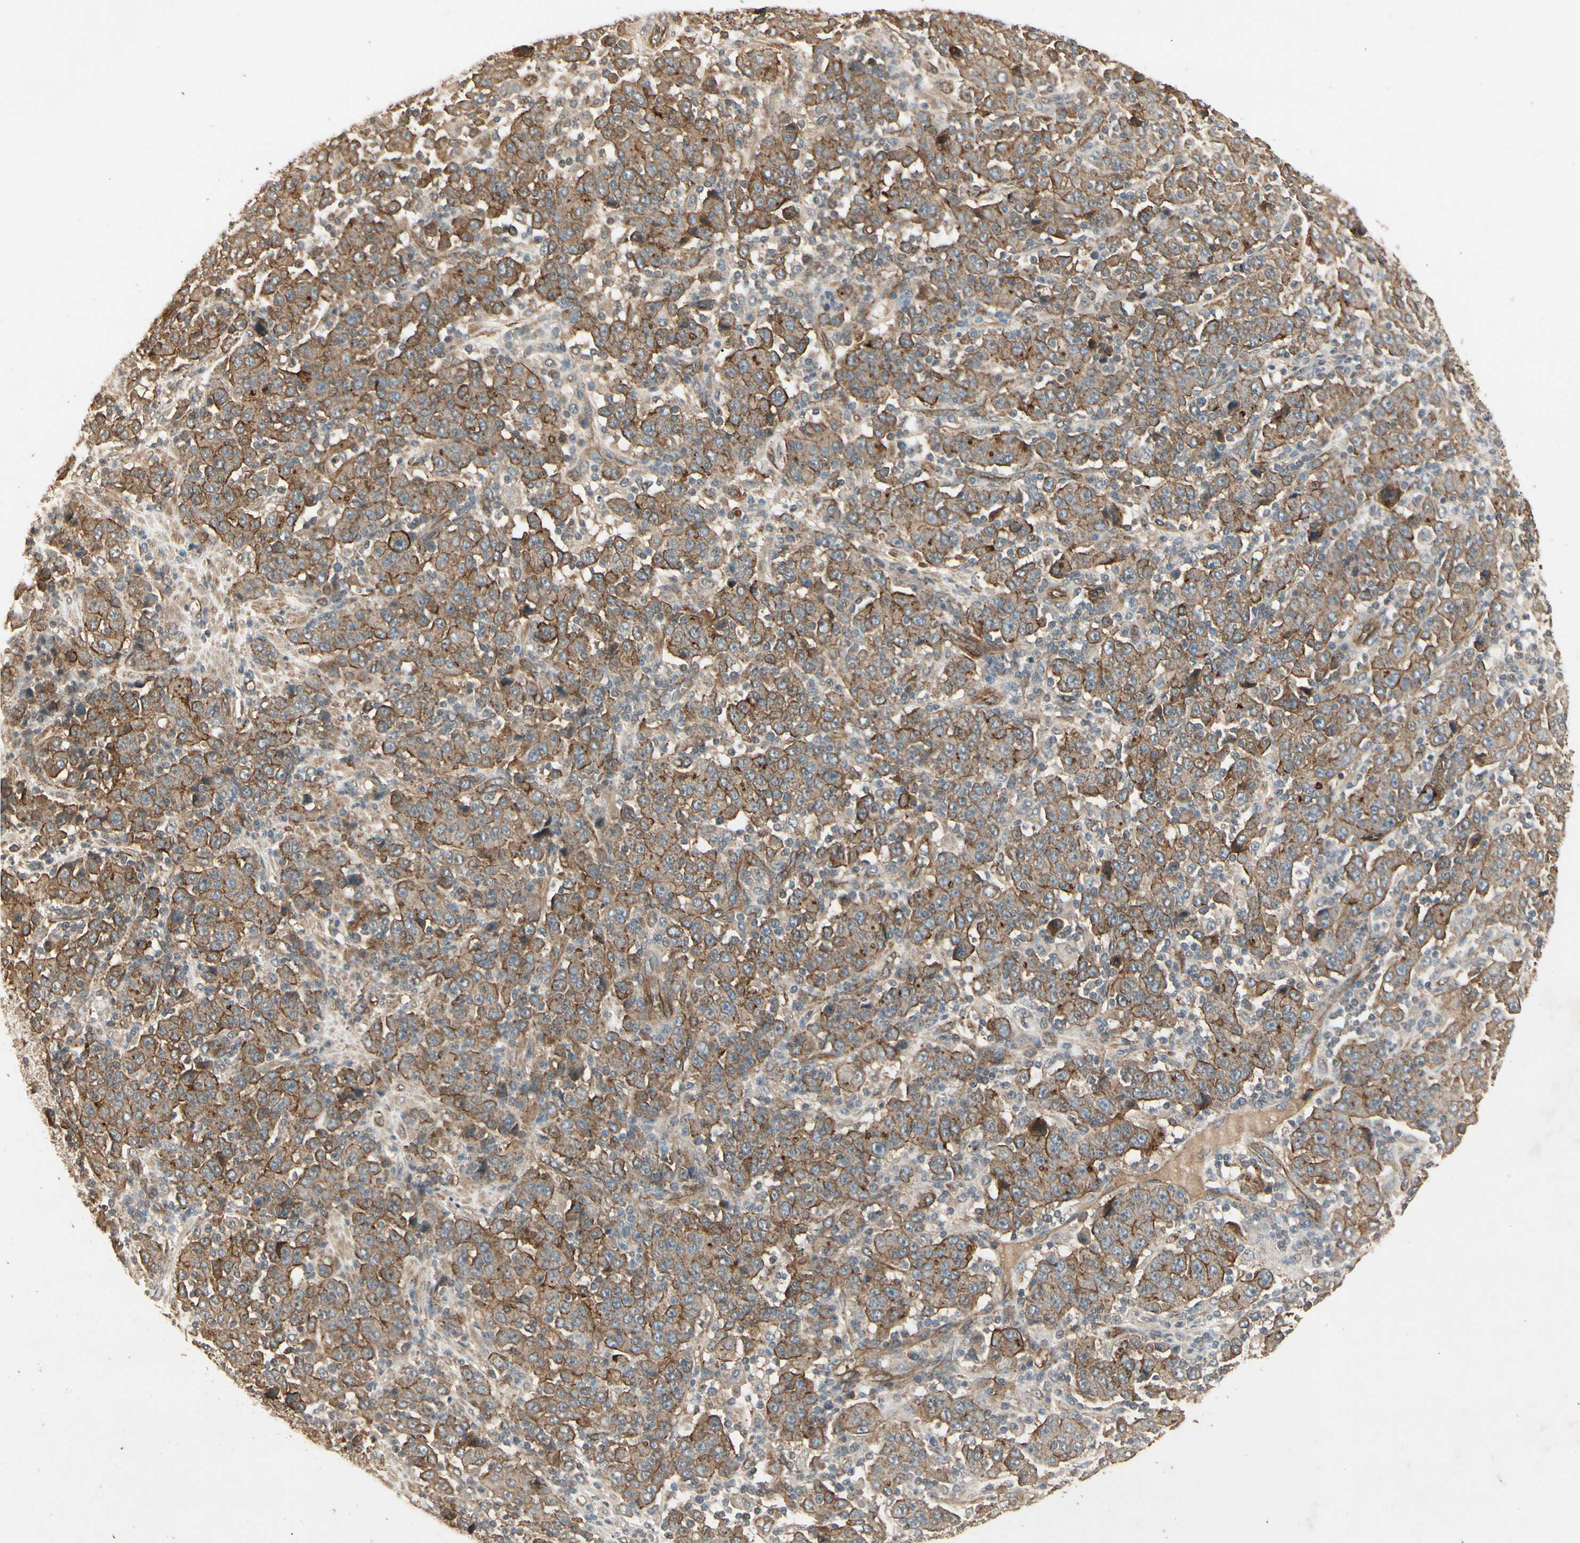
{"staining": {"intensity": "moderate", "quantity": ">75%", "location": "cytoplasmic/membranous"}, "tissue": "stomach cancer", "cell_type": "Tumor cells", "image_type": "cancer", "snomed": [{"axis": "morphology", "description": "Normal tissue, NOS"}, {"axis": "morphology", "description": "Adenocarcinoma, NOS"}, {"axis": "topography", "description": "Stomach, upper"}, {"axis": "topography", "description": "Stomach"}], "caption": "Stomach cancer (adenocarcinoma) was stained to show a protein in brown. There is medium levels of moderate cytoplasmic/membranous staining in approximately >75% of tumor cells.", "gene": "RNF180", "patient": {"sex": "male", "age": 59}}